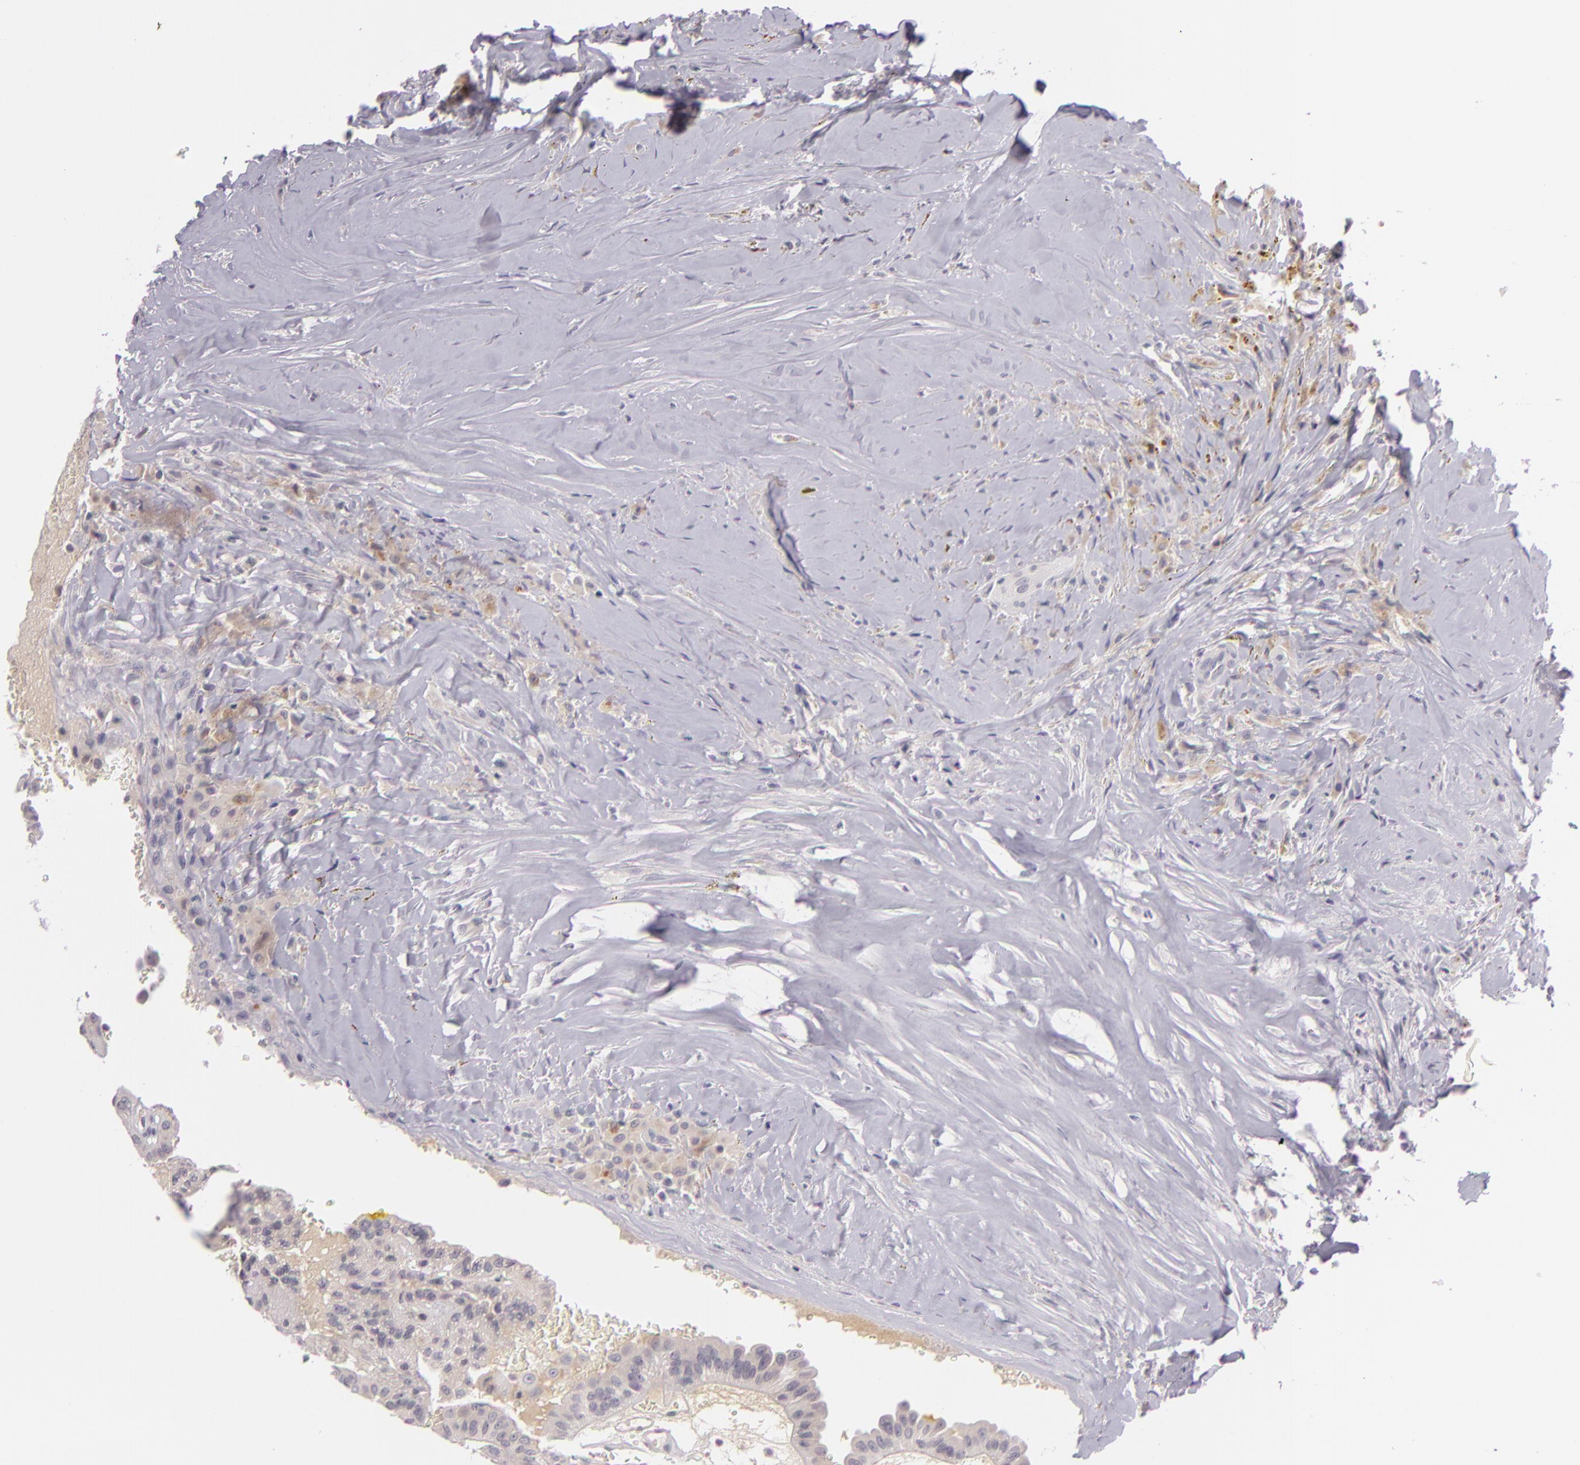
{"staining": {"intensity": "weak", "quantity": ">75%", "location": "cytoplasmic/membranous"}, "tissue": "thyroid cancer", "cell_type": "Tumor cells", "image_type": "cancer", "snomed": [{"axis": "morphology", "description": "Papillary adenocarcinoma, NOS"}, {"axis": "topography", "description": "Thyroid gland"}], "caption": "This photomicrograph demonstrates IHC staining of human thyroid cancer (papillary adenocarcinoma), with low weak cytoplasmic/membranous expression in approximately >75% of tumor cells.", "gene": "DAG1", "patient": {"sex": "male", "age": 87}}